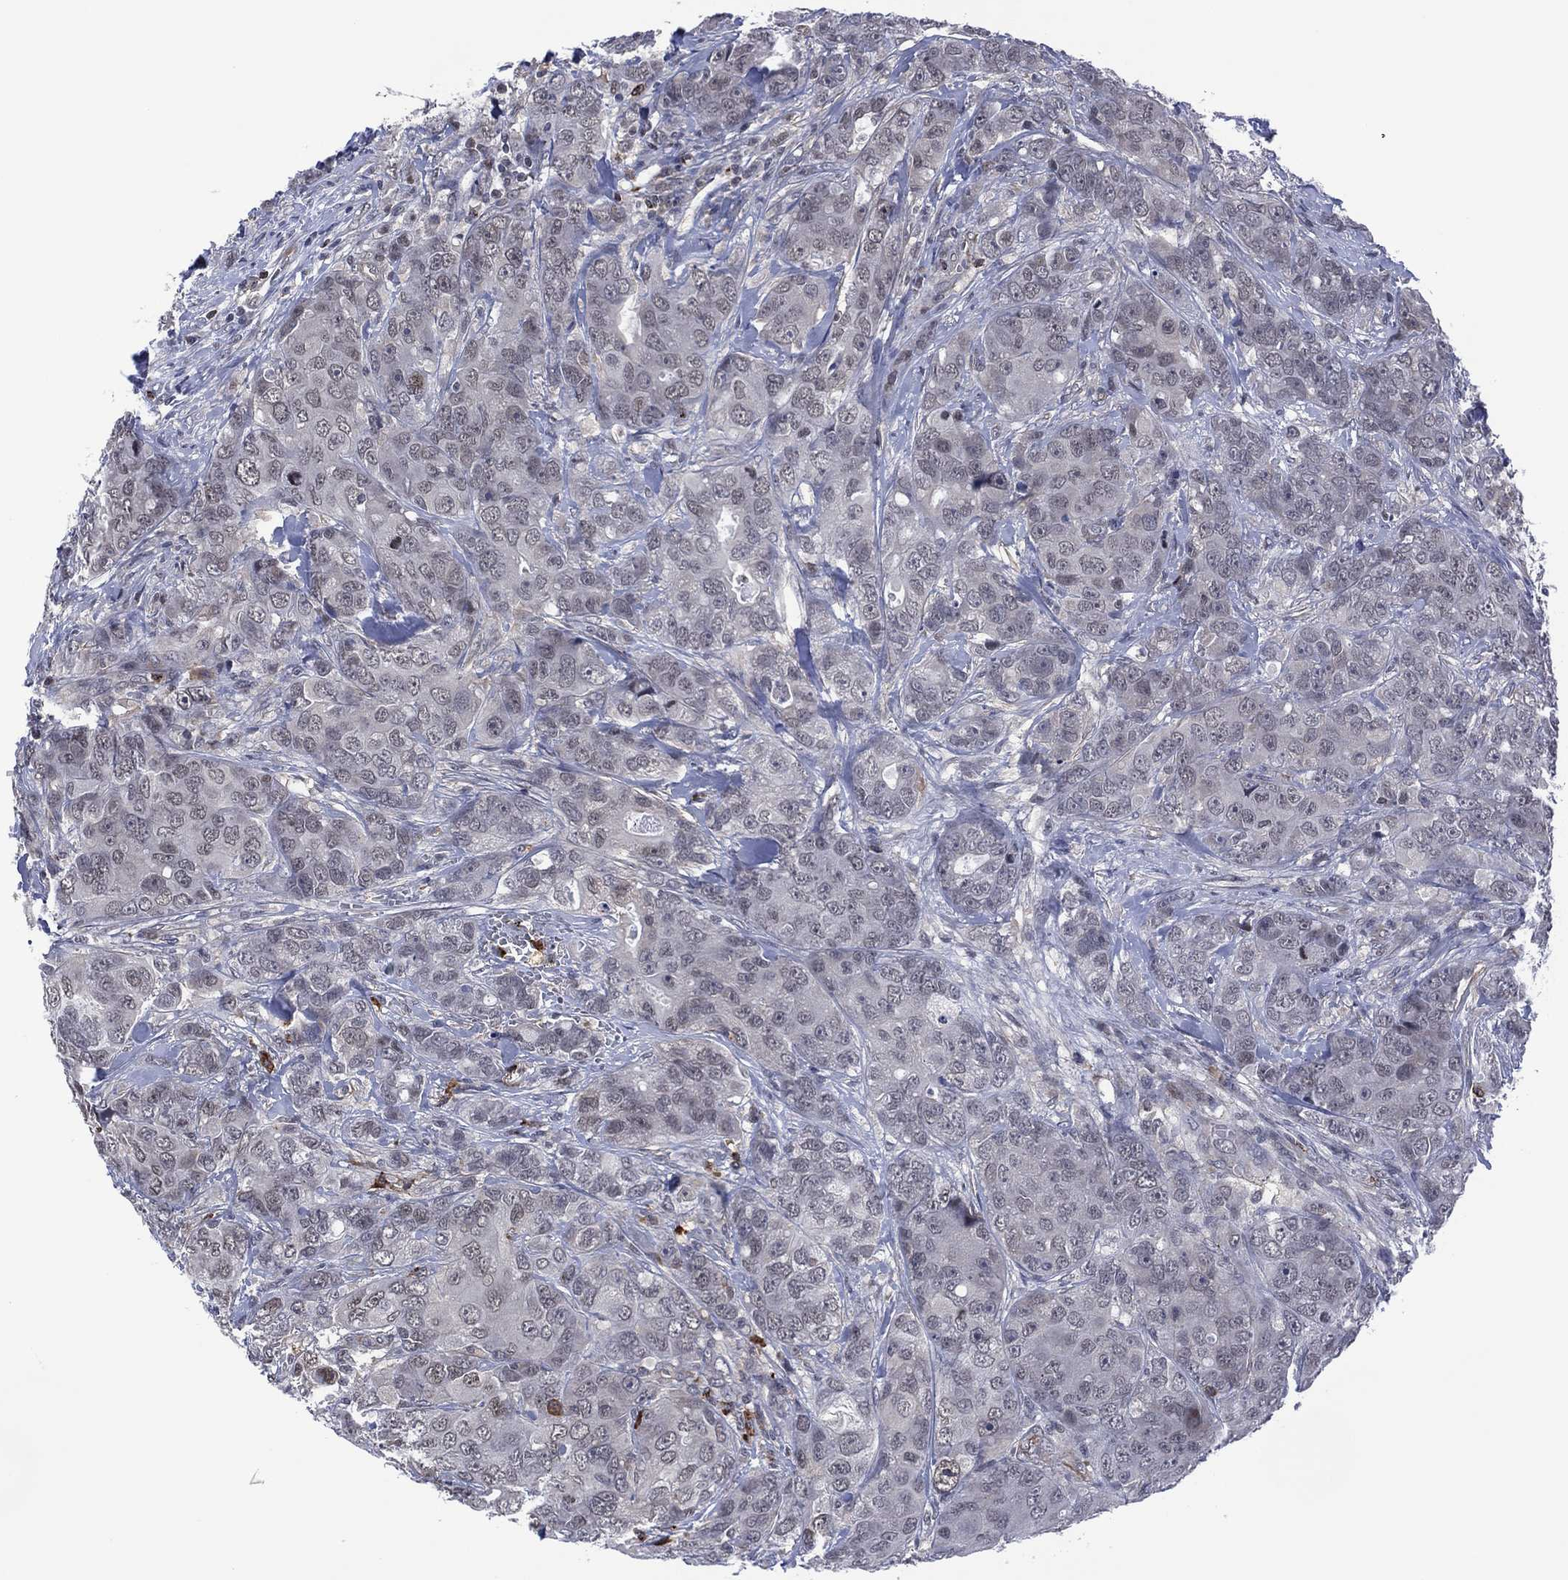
{"staining": {"intensity": "negative", "quantity": "none", "location": "none"}, "tissue": "breast cancer", "cell_type": "Tumor cells", "image_type": "cancer", "snomed": [{"axis": "morphology", "description": "Duct carcinoma"}, {"axis": "topography", "description": "Breast"}], "caption": "High magnification brightfield microscopy of intraductal carcinoma (breast) stained with DAB (3,3'-diaminobenzidine) (brown) and counterstained with hematoxylin (blue): tumor cells show no significant expression.", "gene": "DPP4", "patient": {"sex": "female", "age": 43}}